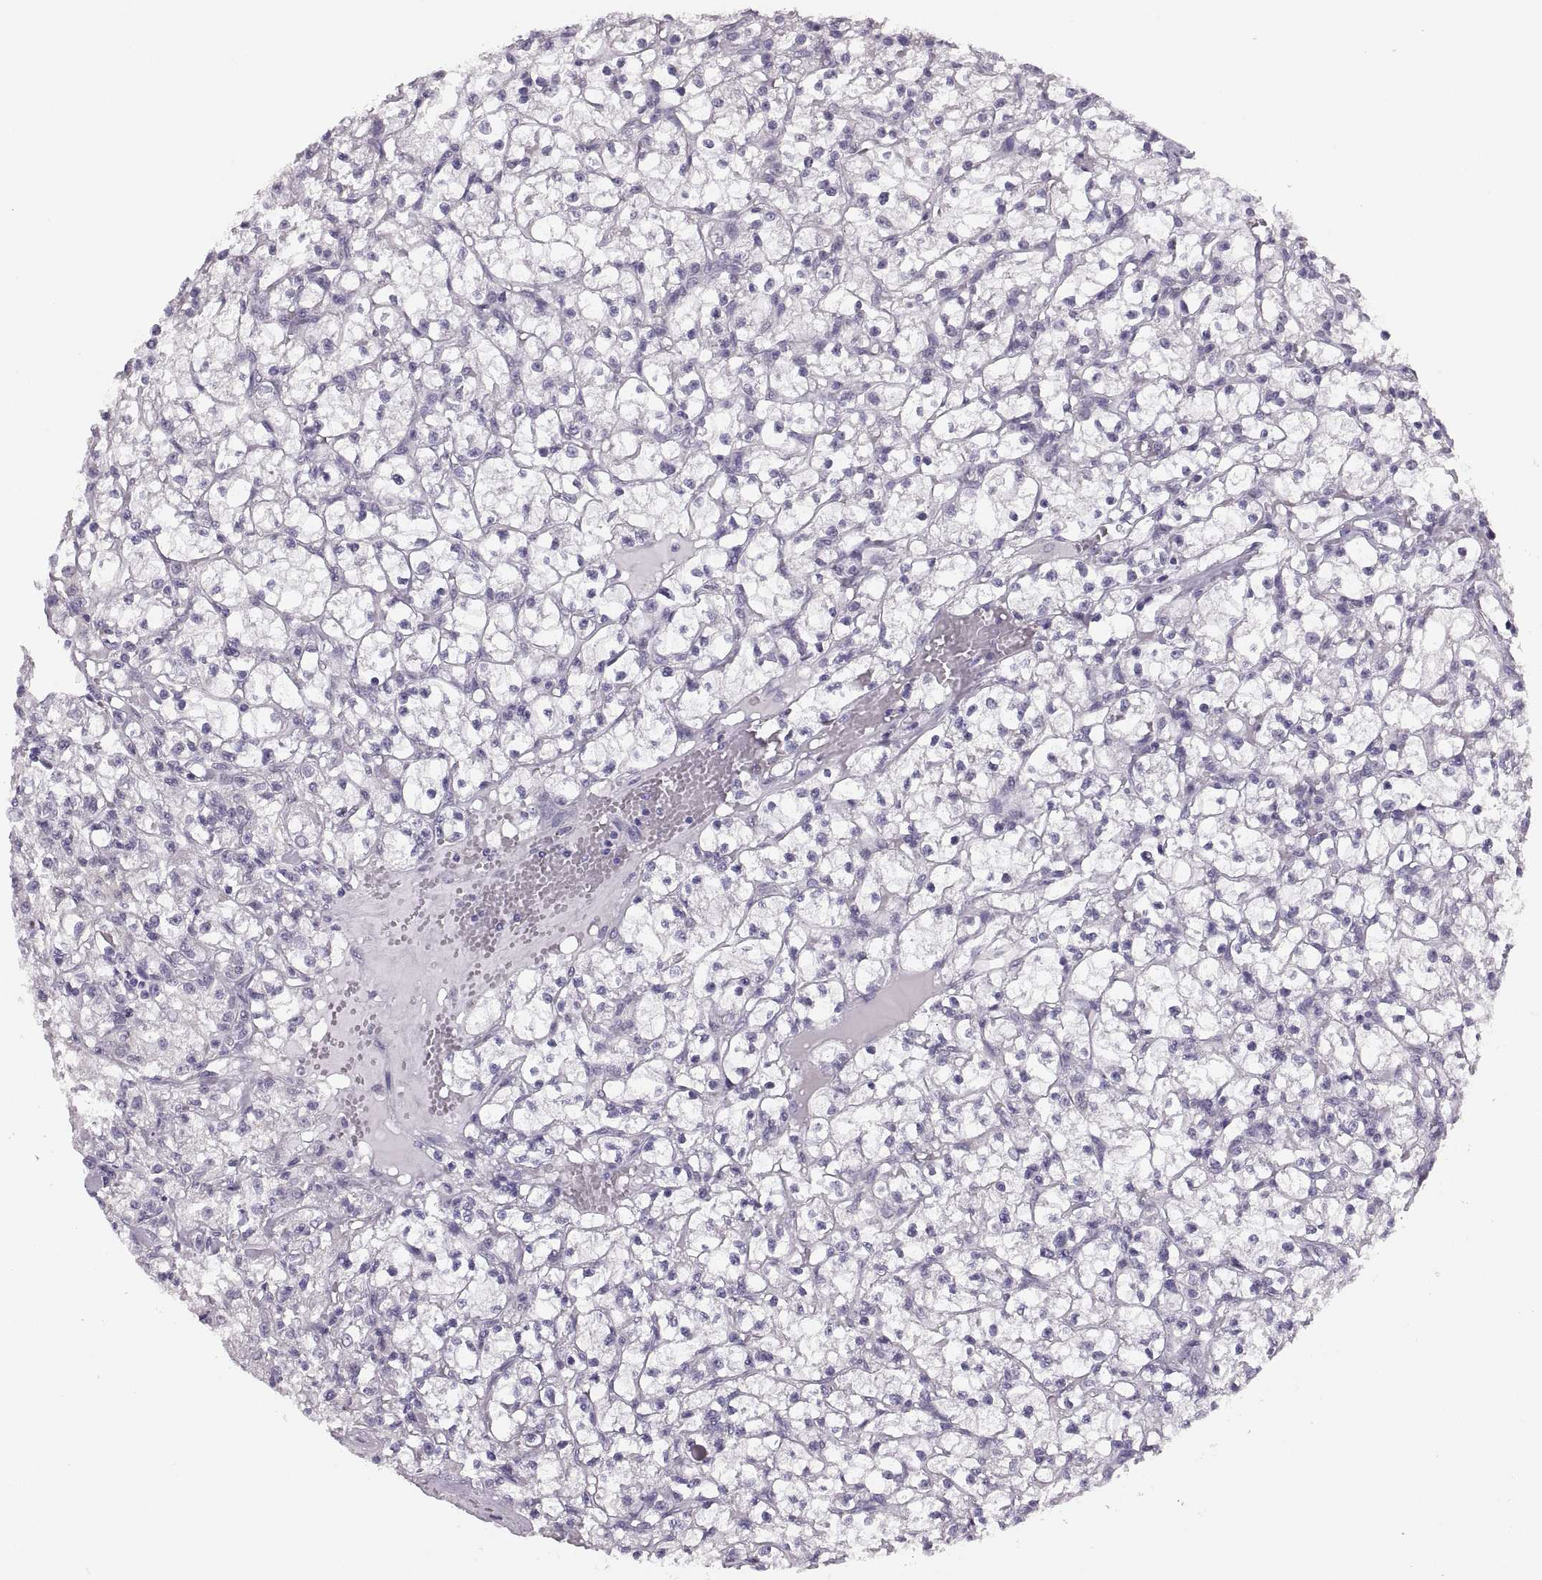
{"staining": {"intensity": "negative", "quantity": "none", "location": "none"}, "tissue": "renal cancer", "cell_type": "Tumor cells", "image_type": "cancer", "snomed": [{"axis": "morphology", "description": "Adenocarcinoma, NOS"}, {"axis": "topography", "description": "Kidney"}], "caption": "Renal cancer stained for a protein using IHC displays no staining tumor cells.", "gene": "ADH6", "patient": {"sex": "female", "age": 59}}